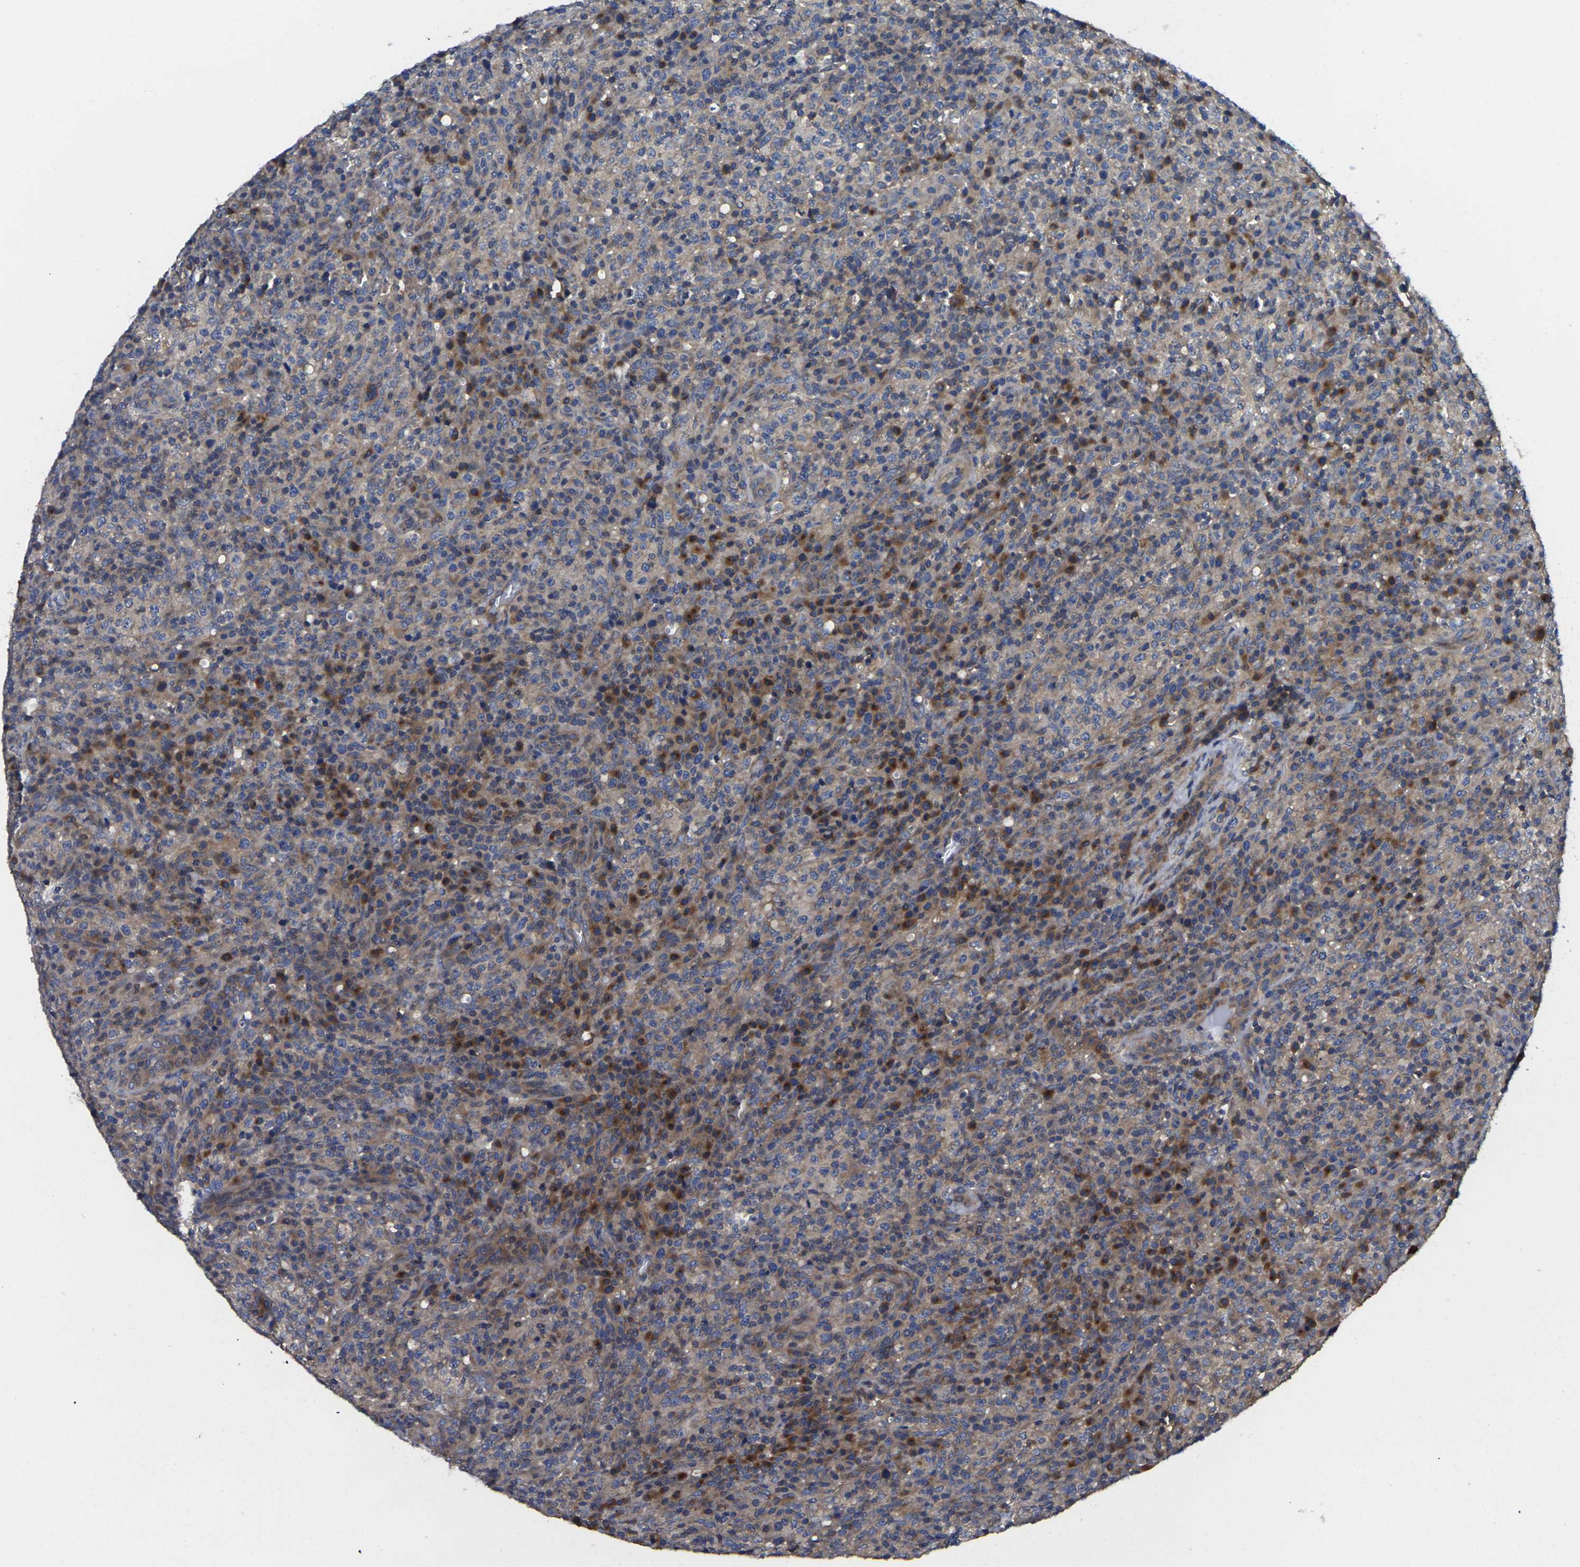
{"staining": {"intensity": "moderate", "quantity": "<25%", "location": "cytoplasmic/membranous"}, "tissue": "lymphoma", "cell_type": "Tumor cells", "image_type": "cancer", "snomed": [{"axis": "morphology", "description": "Malignant lymphoma, non-Hodgkin's type, High grade"}, {"axis": "topography", "description": "Lymph node"}], "caption": "Tumor cells reveal low levels of moderate cytoplasmic/membranous positivity in approximately <25% of cells in human lymphoma. Using DAB (brown) and hematoxylin (blue) stains, captured at high magnification using brightfield microscopy.", "gene": "TMCC2", "patient": {"sex": "female", "age": 76}}